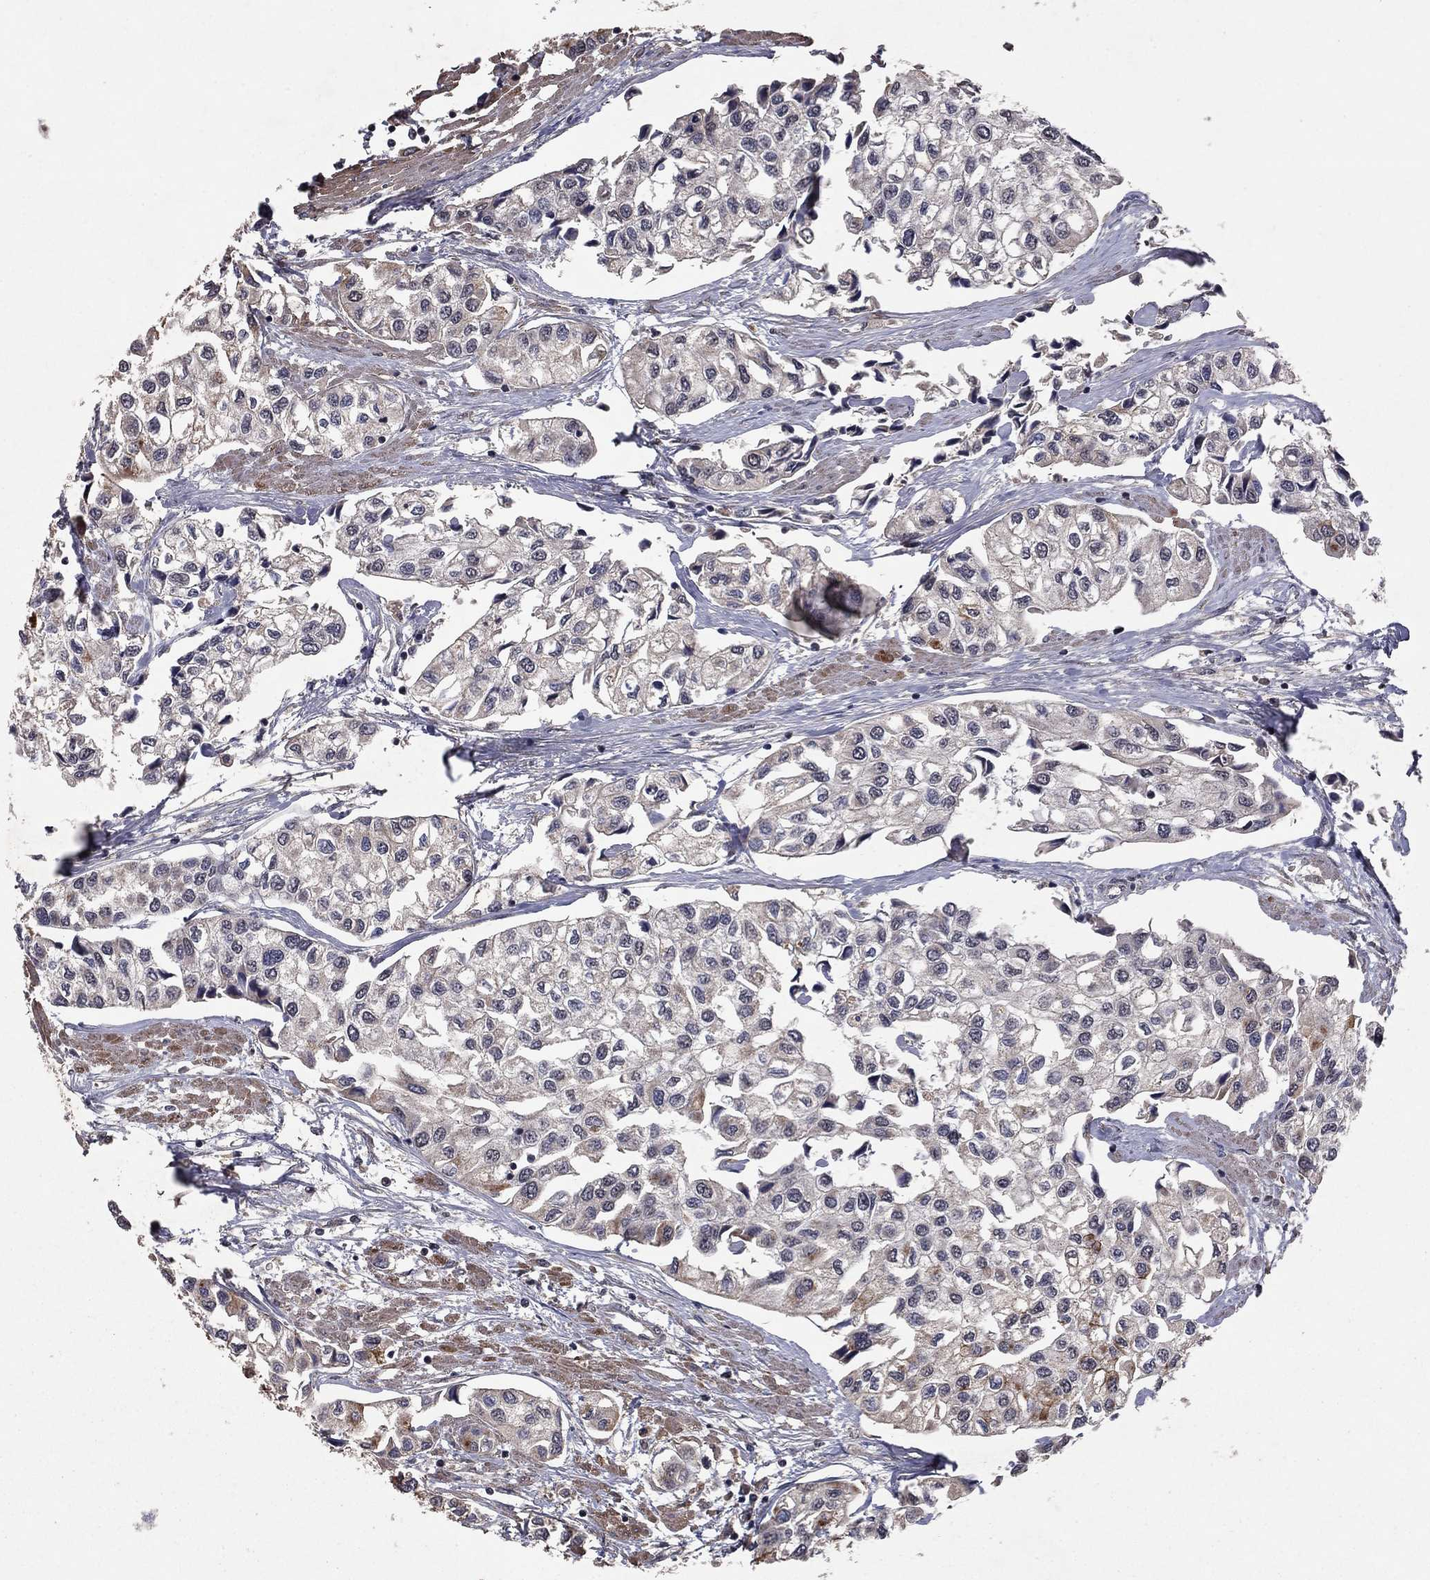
{"staining": {"intensity": "negative", "quantity": "none", "location": "none"}, "tissue": "urothelial cancer", "cell_type": "Tumor cells", "image_type": "cancer", "snomed": [{"axis": "morphology", "description": "Urothelial carcinoma, High grade"}, {"axis": "topography", "description": "Urinary bladder"}], "caption": "Protein analysis of urothelial carcinoma (high-grade) reveals no significant staining in tumor cells.", "gene": "DHRS1", "patient": {"sex": "male", "age": 73}}